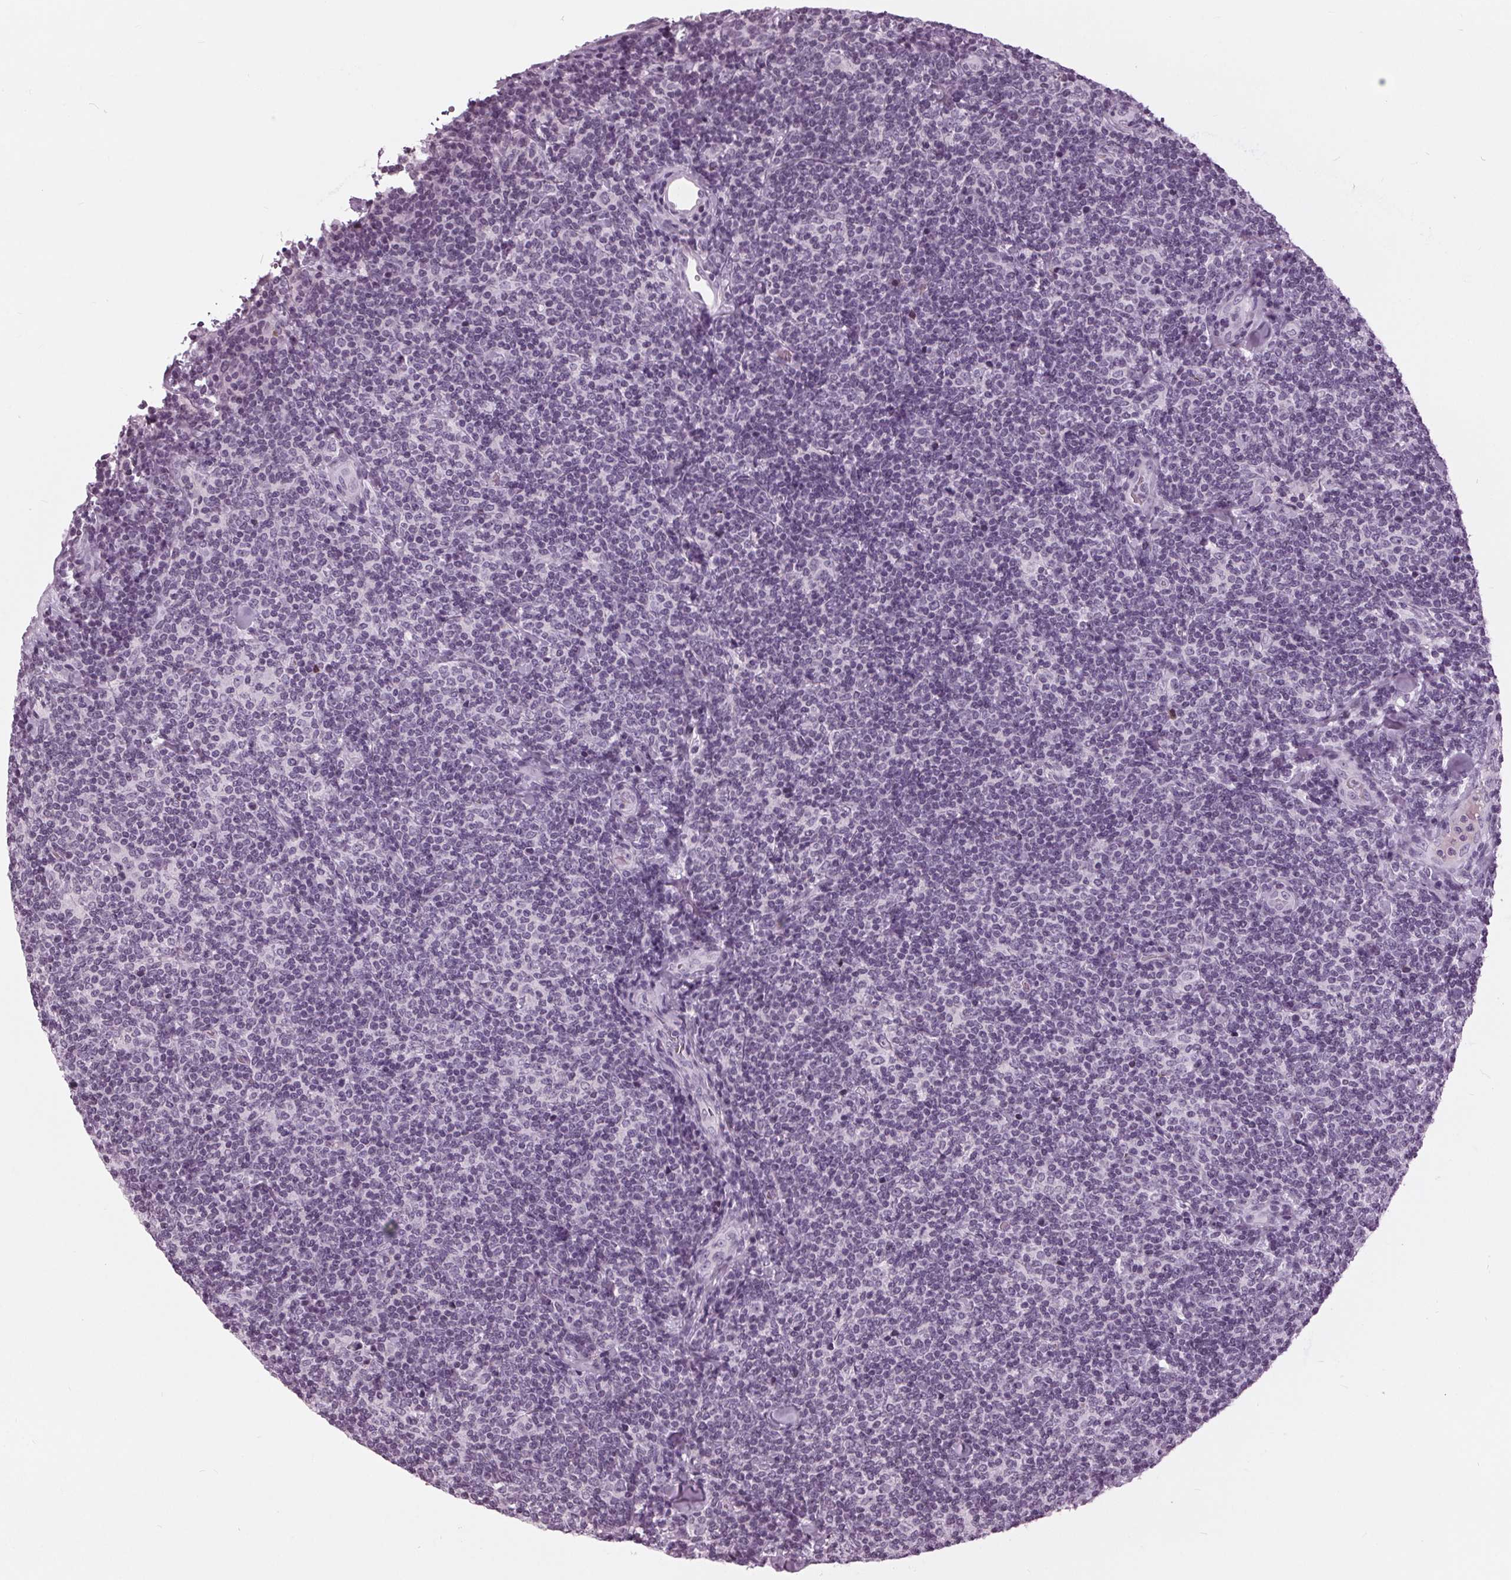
{"staining": {"intensity": "negative", "quantity": "none", "location": "none"}, "tissue": "lymphoma", "cell_type": "Tumor cells", "image_type": "cancer", "snomed": [{"axis": "morphology", "description": "Malignant lymphoma, non-Hodgkin's type, Low grade"}, {"axis": "topography", "description": "Lymph node"}], "caption": "Tumor cells show no significant positivity in lymphoma. (DAB immunohistochemistry visualized using brightfield microscopy, high magnification).", "gene": "SLC9A4", "patient": {"sex": "female", "age": 56}}